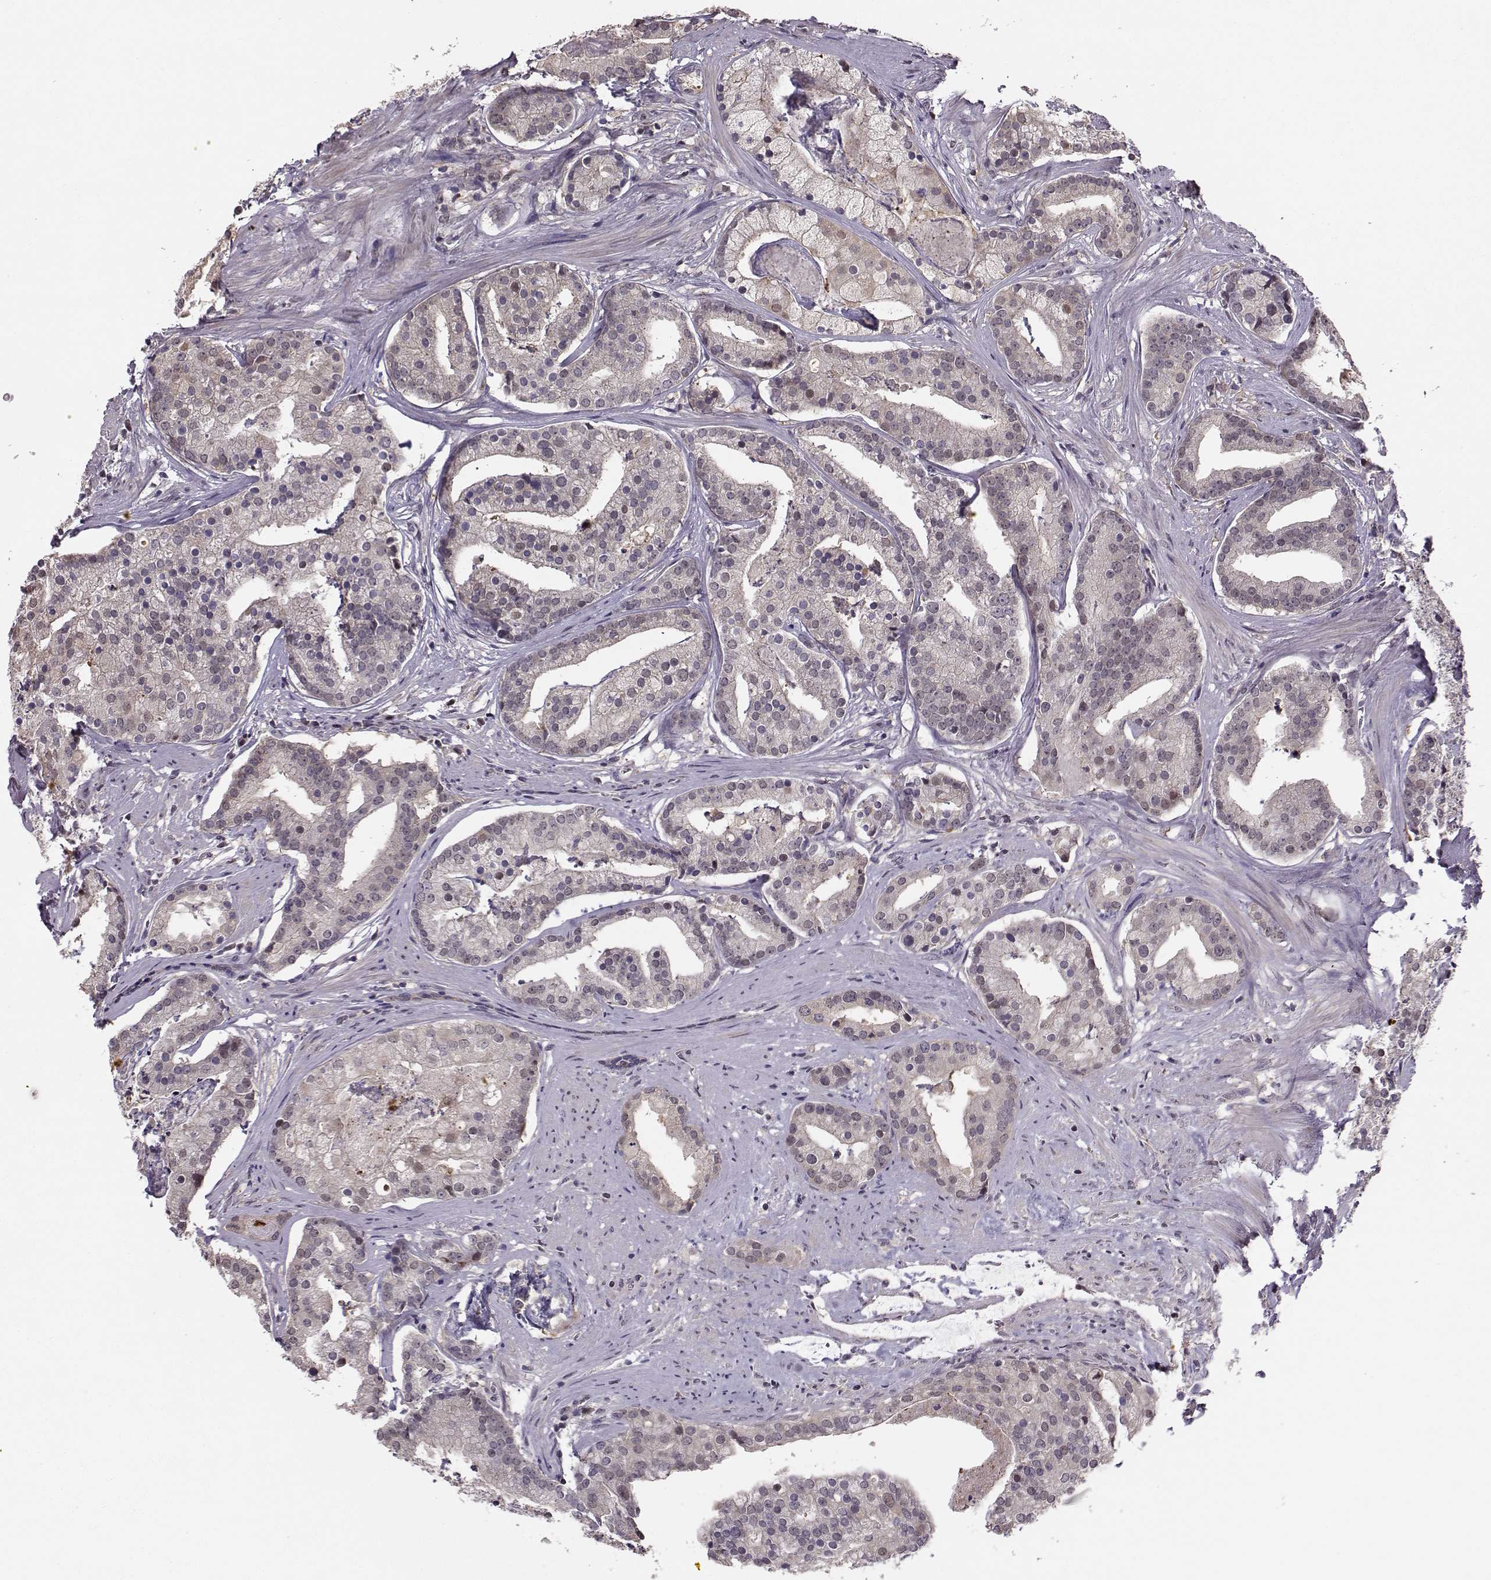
{"staining": {"intensity": "negative", "quantity": "none", "location": "none"}, "tissue": "prostate cancer", "cell_type": "Tumor cells", "image_type": "cancer", "snomed": [{"axis": "morphology", "description": "Adenocarcinoma, NOS"}, {"axis": "topography", "description": "Prostate and seminal vesicle, NOS"}, {"axis": "topography", "description": "Prostate"}], "caption": "Image shows no protein positivity in tumor cells of prostate cancer tissue. The staining was performed using DAB to visualize the protein expression in brown, while the nuclei were stained in blue with hematoxylin (Magnification: 20x).", "gene": "PKP2", "patient": {"sex": "male", "age": 44}}